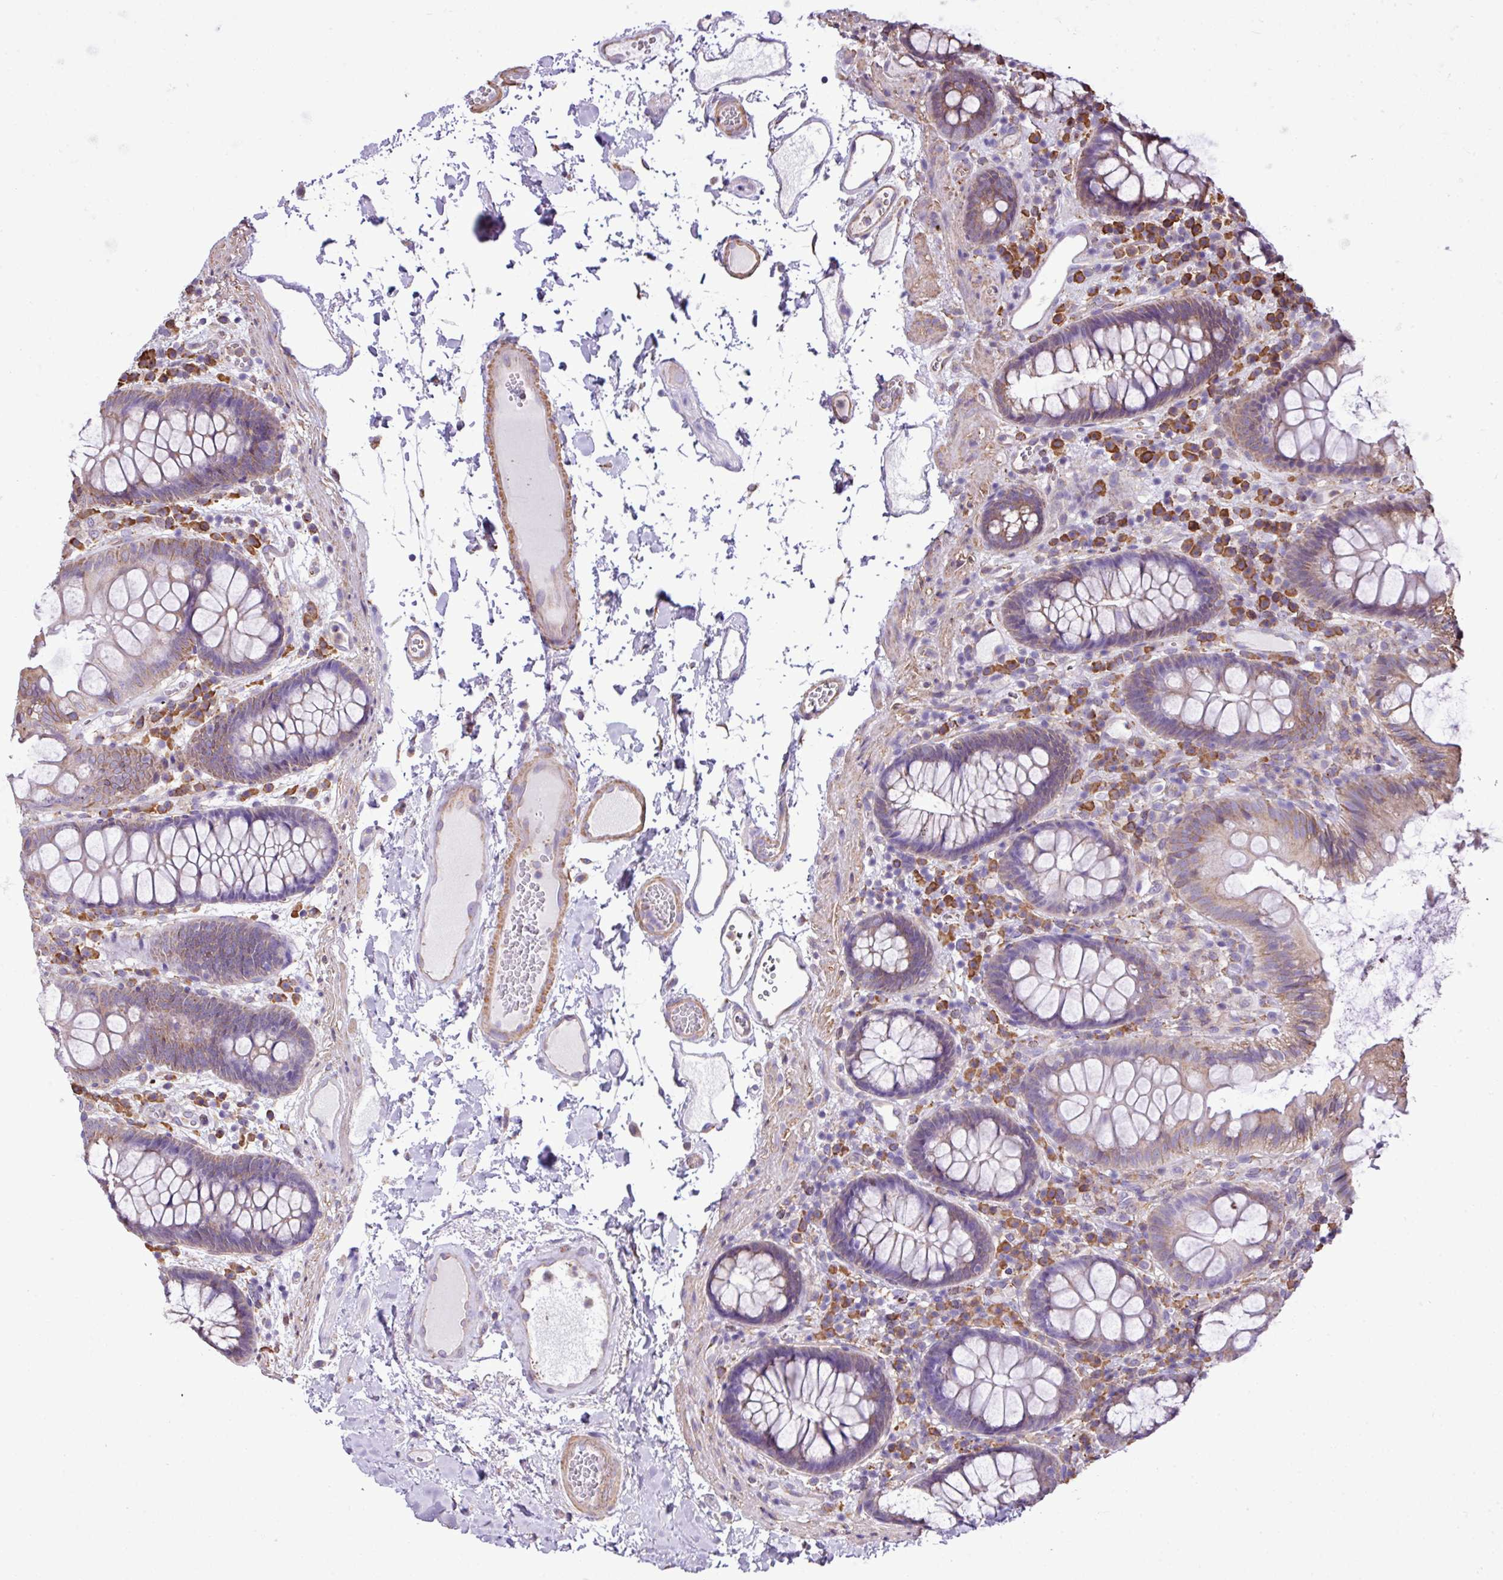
{"staining": {"intensity": "moderate", "quantity": "25%-75%", "location": "cytoplasmic/membranous"}, "tissue": "colon", "cell_type": "Endothelial cells", "image_type": "normal", "snomed": [{"axis": "morphology", "description": "Normal tissue, NOS"}, {"axis": "topography", "description": "Colon"}], "caption": "Immunohistochemistry image of normal colon: human colon stained using immunohistochemistry exhibits medium levels of moderate protein expression localized specifically in the cytoplasmic/membranous of endothelial cells, appearing as a cytoplasmic/membranous brown color.", "gene": "ZSCAN5A", "patient": {"sex": "male", "age": 84}}